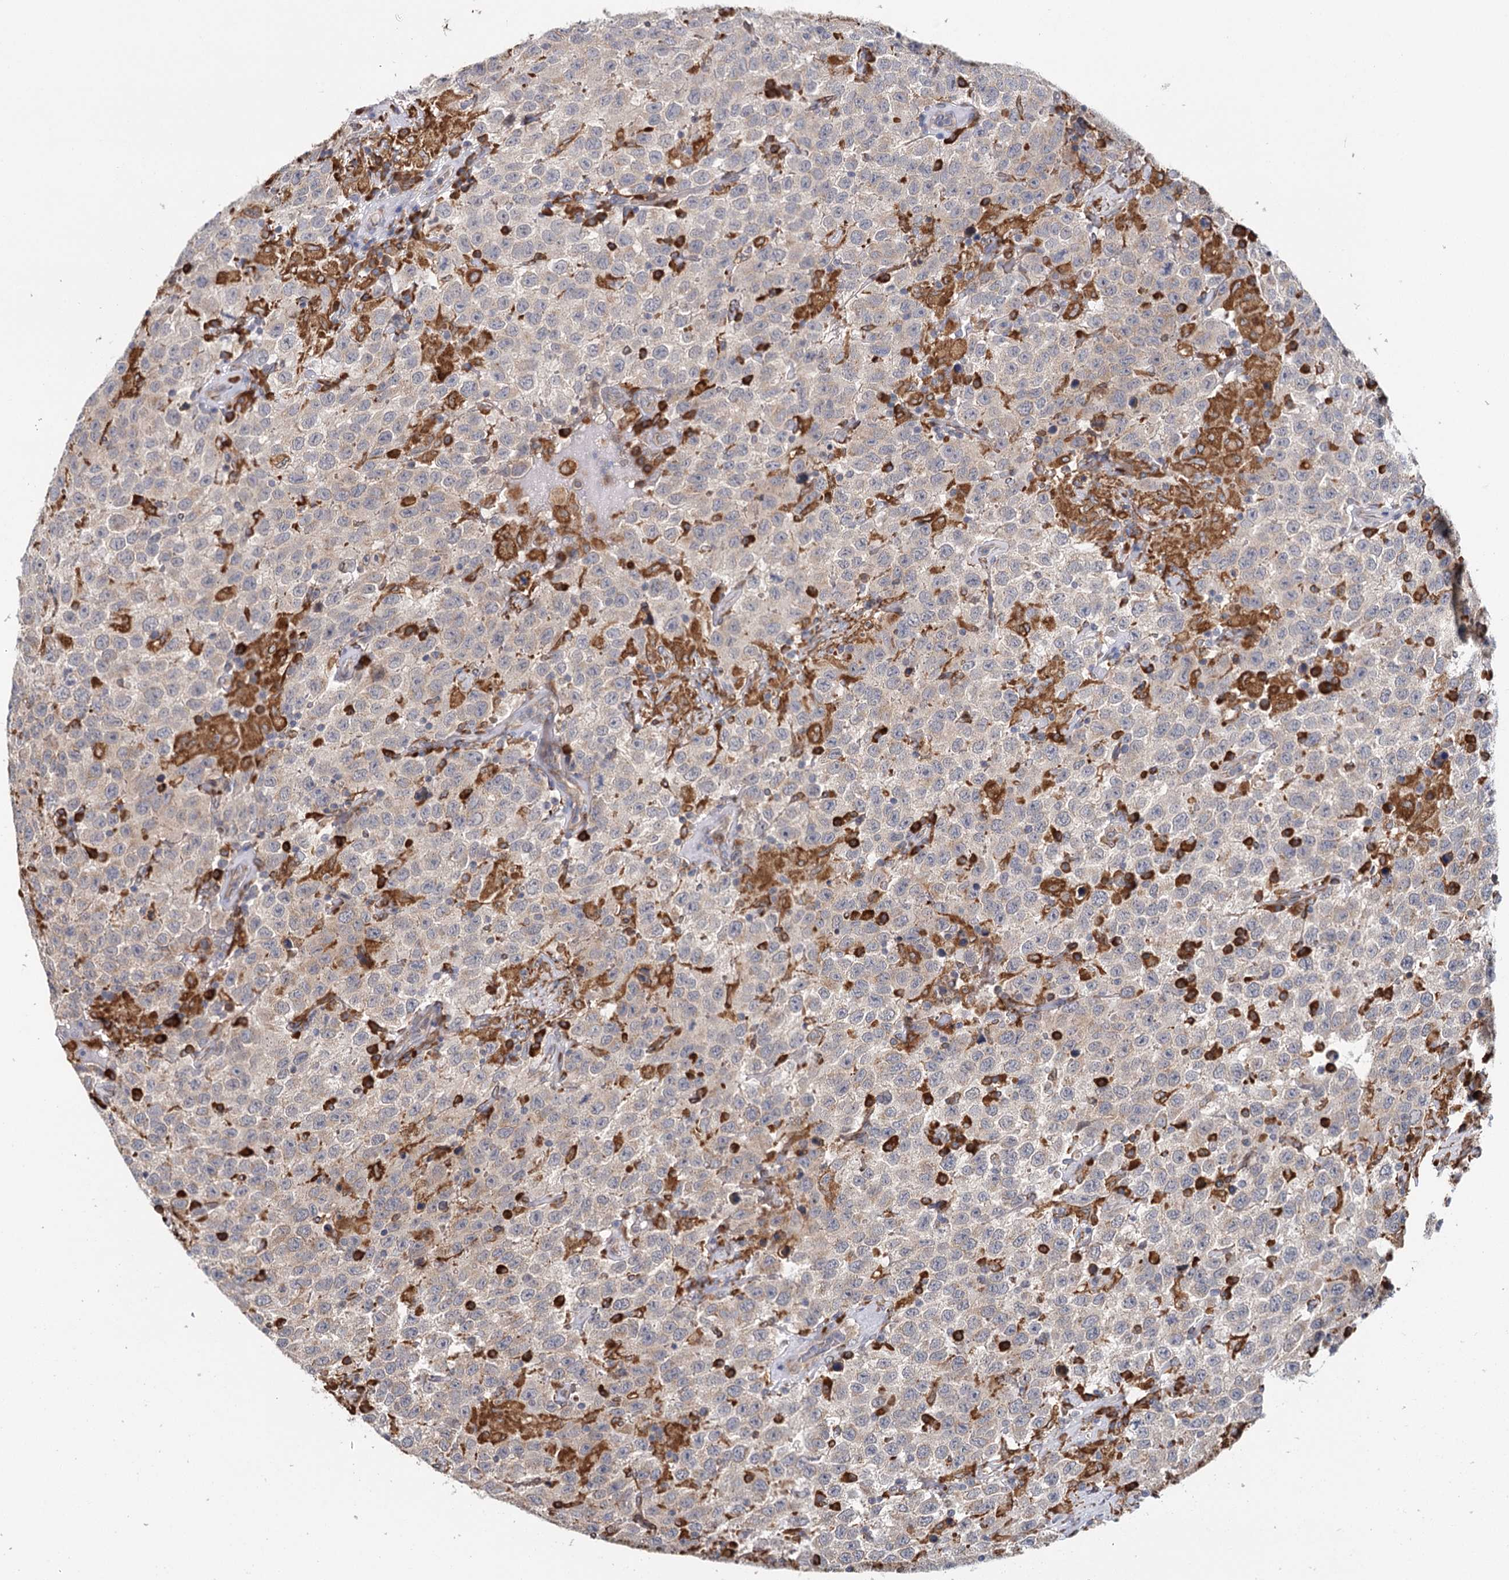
{"staining": {"intensity": "negative", "quantity": "none", "location": "none"}, "tissue": "testis cancer", "cell_type": "Tumor cells", "image_type": "cancer", "snomed": [{"axis": "morphology", "description": "Seminoma, NOS"}, {"axis": "topography", "description": "Testis"}], "caption": "IHC image of neoplastic tissue: testis cancer stained with DAB shows no significant protein staining in tumor cells.", "gene": "VEGFA", "patient": {"sex": "male", "age": 41}}